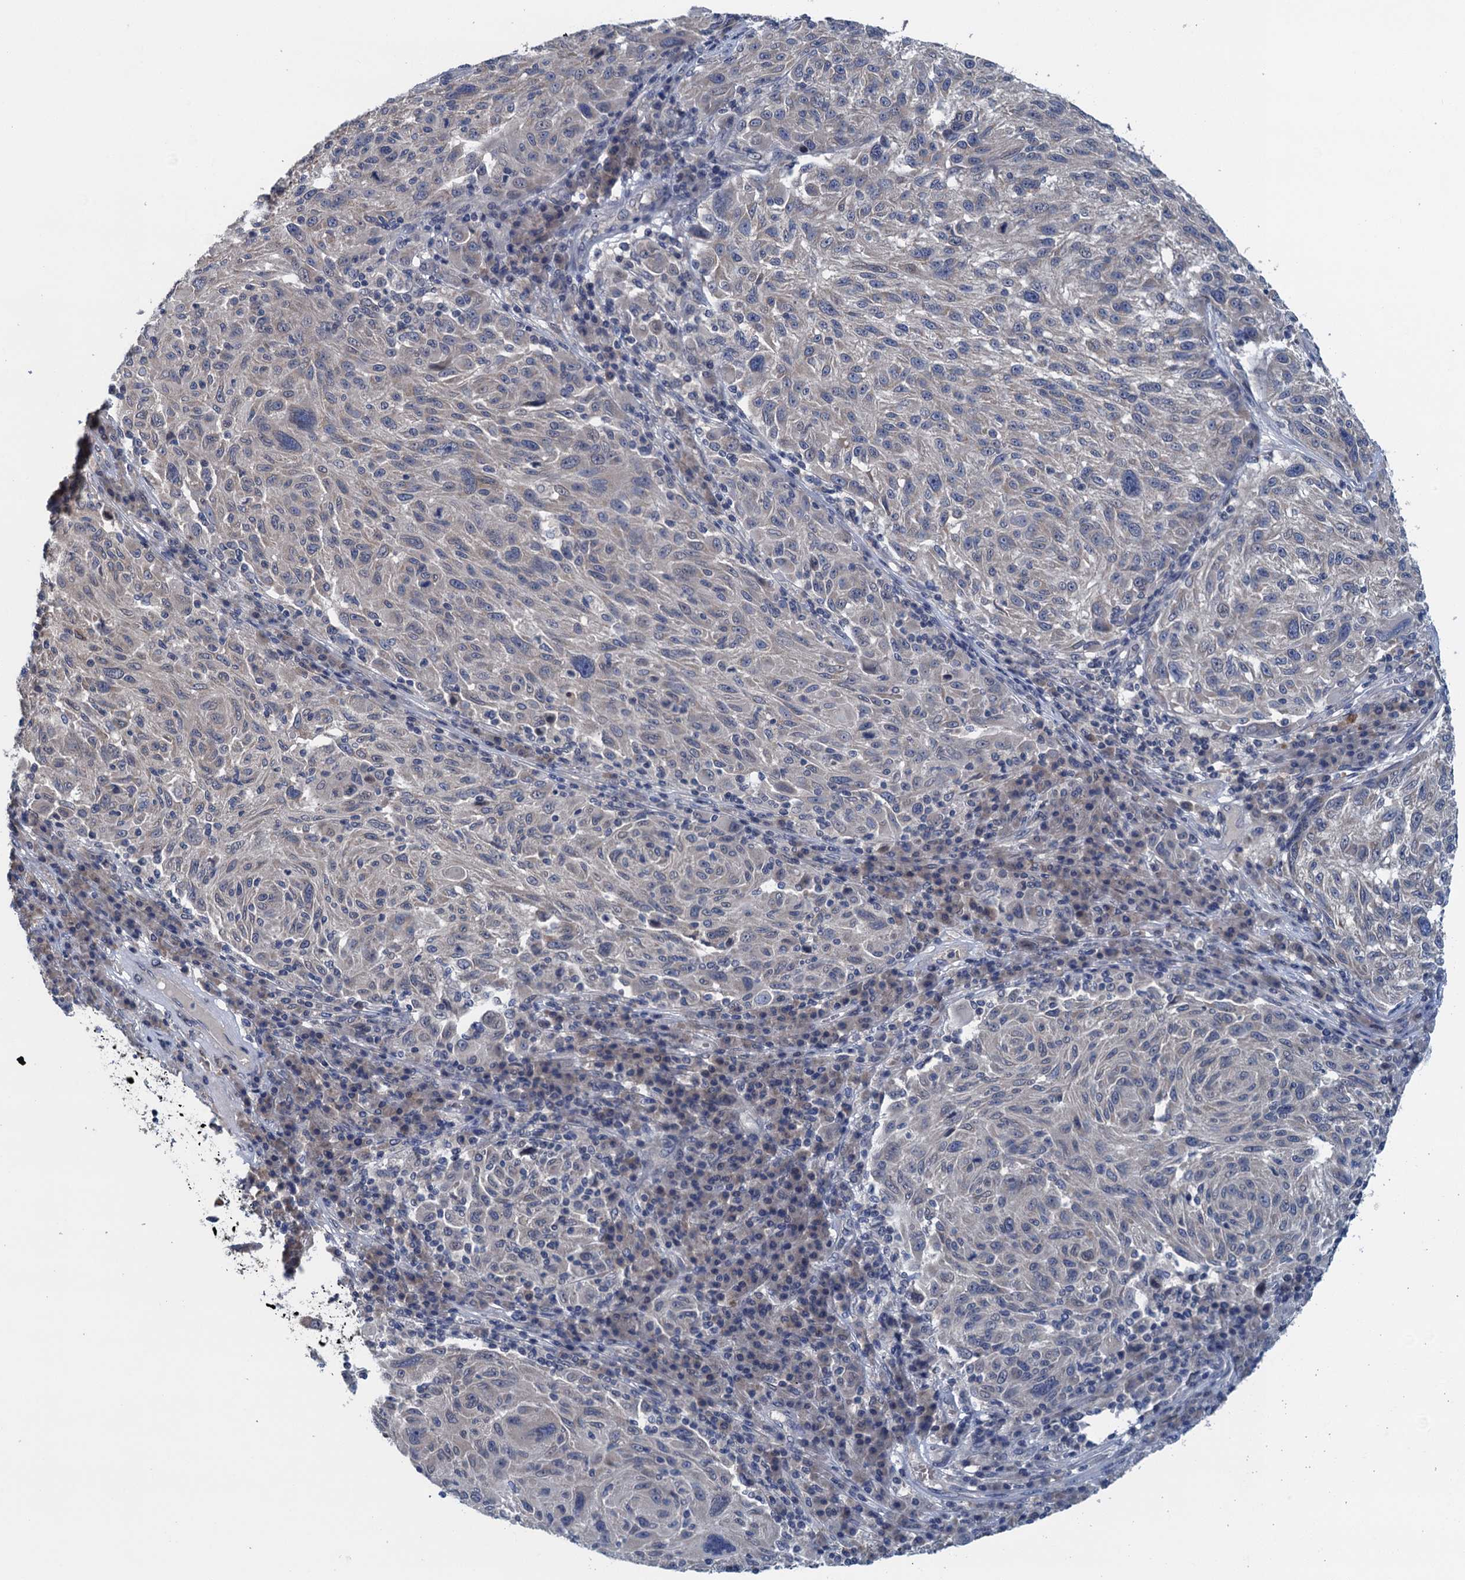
{"staining": {"intensity": "negative", "quantity": "none", "location": "none"}, "tissue": "melanoma", "cell_type": "Tumor cells", "image_type": "cancer", "snomed": [{"axis": "morphology", "description": "Malignant melanoma, NOS"}, {"axis": "topography", "description": "Skin"}], "caption": "DAB (3,3'-diaminobenzidine) immunohistochemical staining of malignant melanoma shows no significant staining in tumor cells.", "gene": "CTU2", "patient": {"sex": "male", "age": 53}}